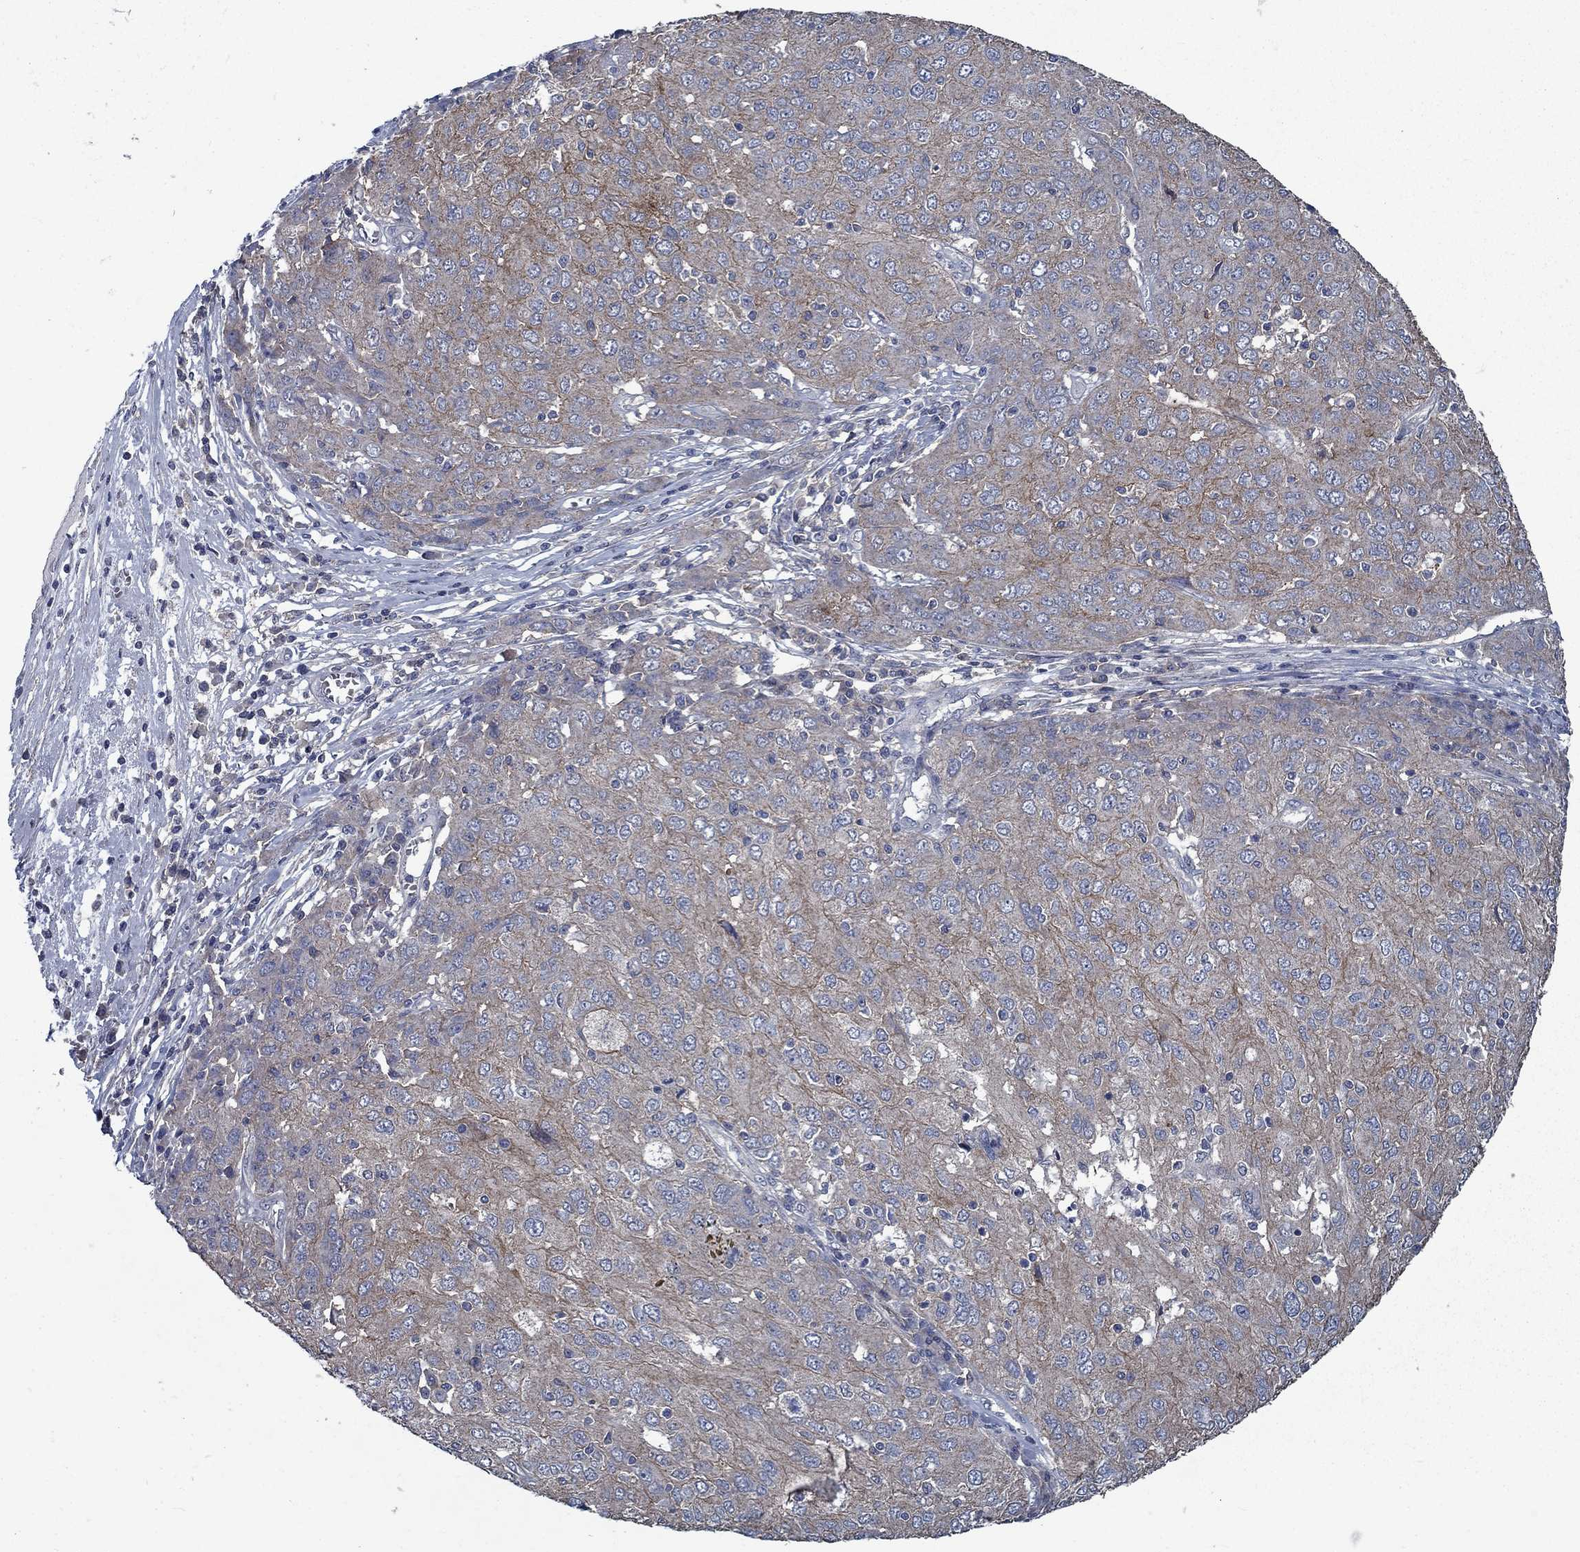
{"staining": {"intensity": "moderate", "quantity": "<25%", "location": "cytoplasmic/membranous"}, "tissue": "ovarian cancer", "cell_type": "Tumor cells", "image_type": "cancer", "snomed": [{"axis": "morphology", "description": "Carcinoma, endometroid"}, {"axis": "topography", "description": "Ovary"}], "caption": "Immunohistochemistry (IHC) (DAB (3,3'-diaminobenzidine)) staining of human endometroid carcinoma (ovarian) exhibits moderate cytoplasmic/membranous protein staining in about <25% of tumor cells.", "gene": "SLC44A1", "patient": {"sex": "female", "age": 50}}